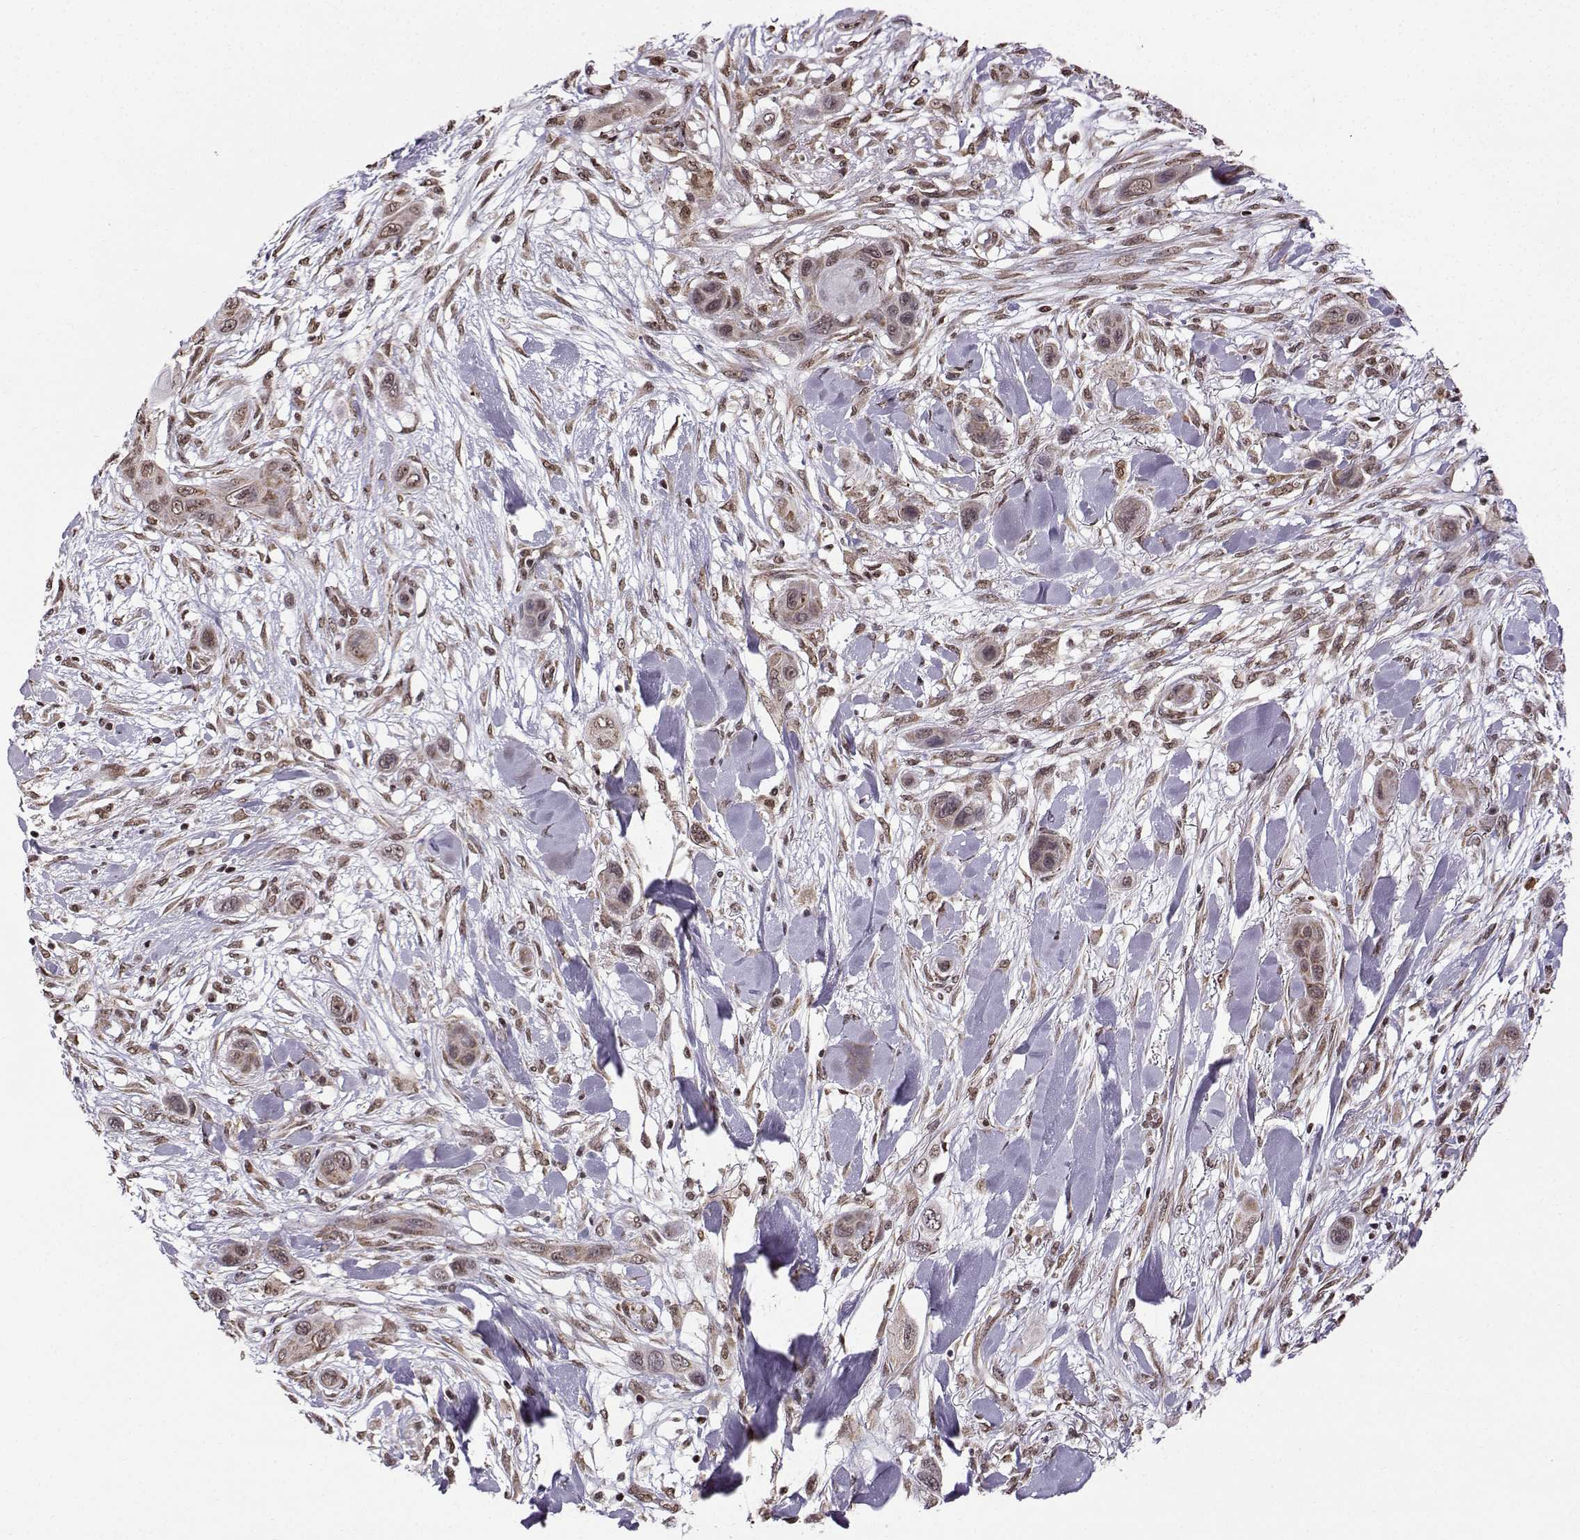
{"staining": {"intensity": "weak", "quantity": "25%-75%", "location": "cytoplasmic/membranous,nuclear"}, "tissue": "skin cancer", "cell_type": "Tumor cells", "image_type": "cancer", "snomed": [{"axis": "morphology", "description": "Squamous cell carcinoma, NOS"}, {"axis": "topography", "description": "Skin"}], "caption": "Weak cytoplasmic/membranous and nuclear protein expression is identified in about 25%-75% of tumor cells in skin cancer (squamous cell carcinoma).", "gene": "EZH1", "patient": {"sex": "male", "age": 79}}